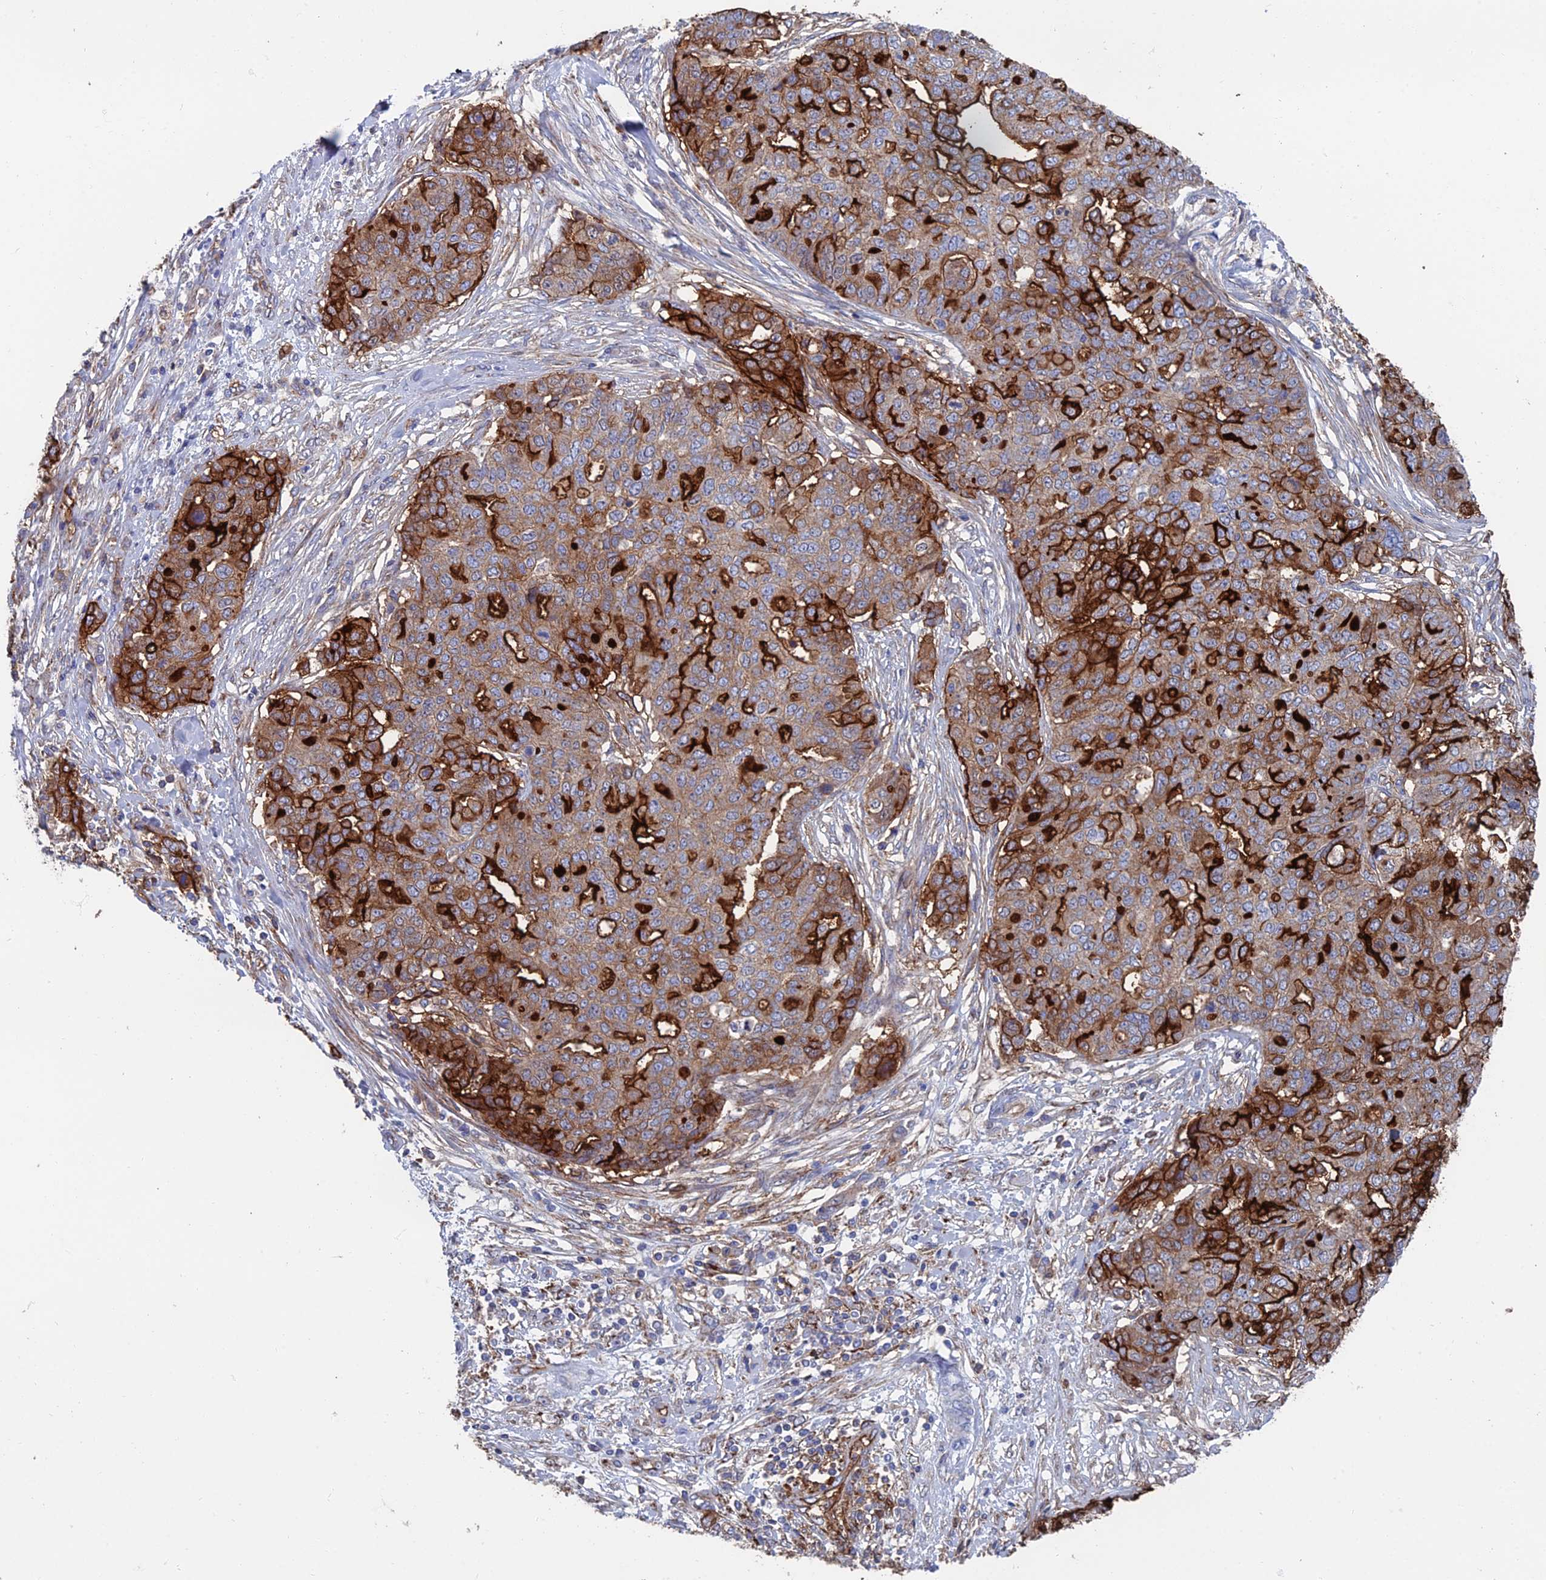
{"staining": {"intensity": "strong", "quantity": "25%-75%", "location": "cytoplasmic/membranous"}, "tissue": "ovarian cancer", "cell_type": "Tumor cells", "image_type": "cancer", "snomed": [{"axis": "morphology", "description": "Cystadenocarcinoma, serous, NOS"}, {"axis": "topography", "description": "Soft tissue"}, {"axis": "topography", "description": "Ovary"}], "caption": "Protein expression analysis of serous cystadenocarcinoma (ovarian) shows strong cytoplasmic/membranous staining in about 25%-75% of tumor cells. The staining is performed using DAB brown chromogen to label protein expression. The nuclei are counter-stained blue using hematoxylin.", "gene": "SNX11", "patient": {"sex": "female", "age": 57}}